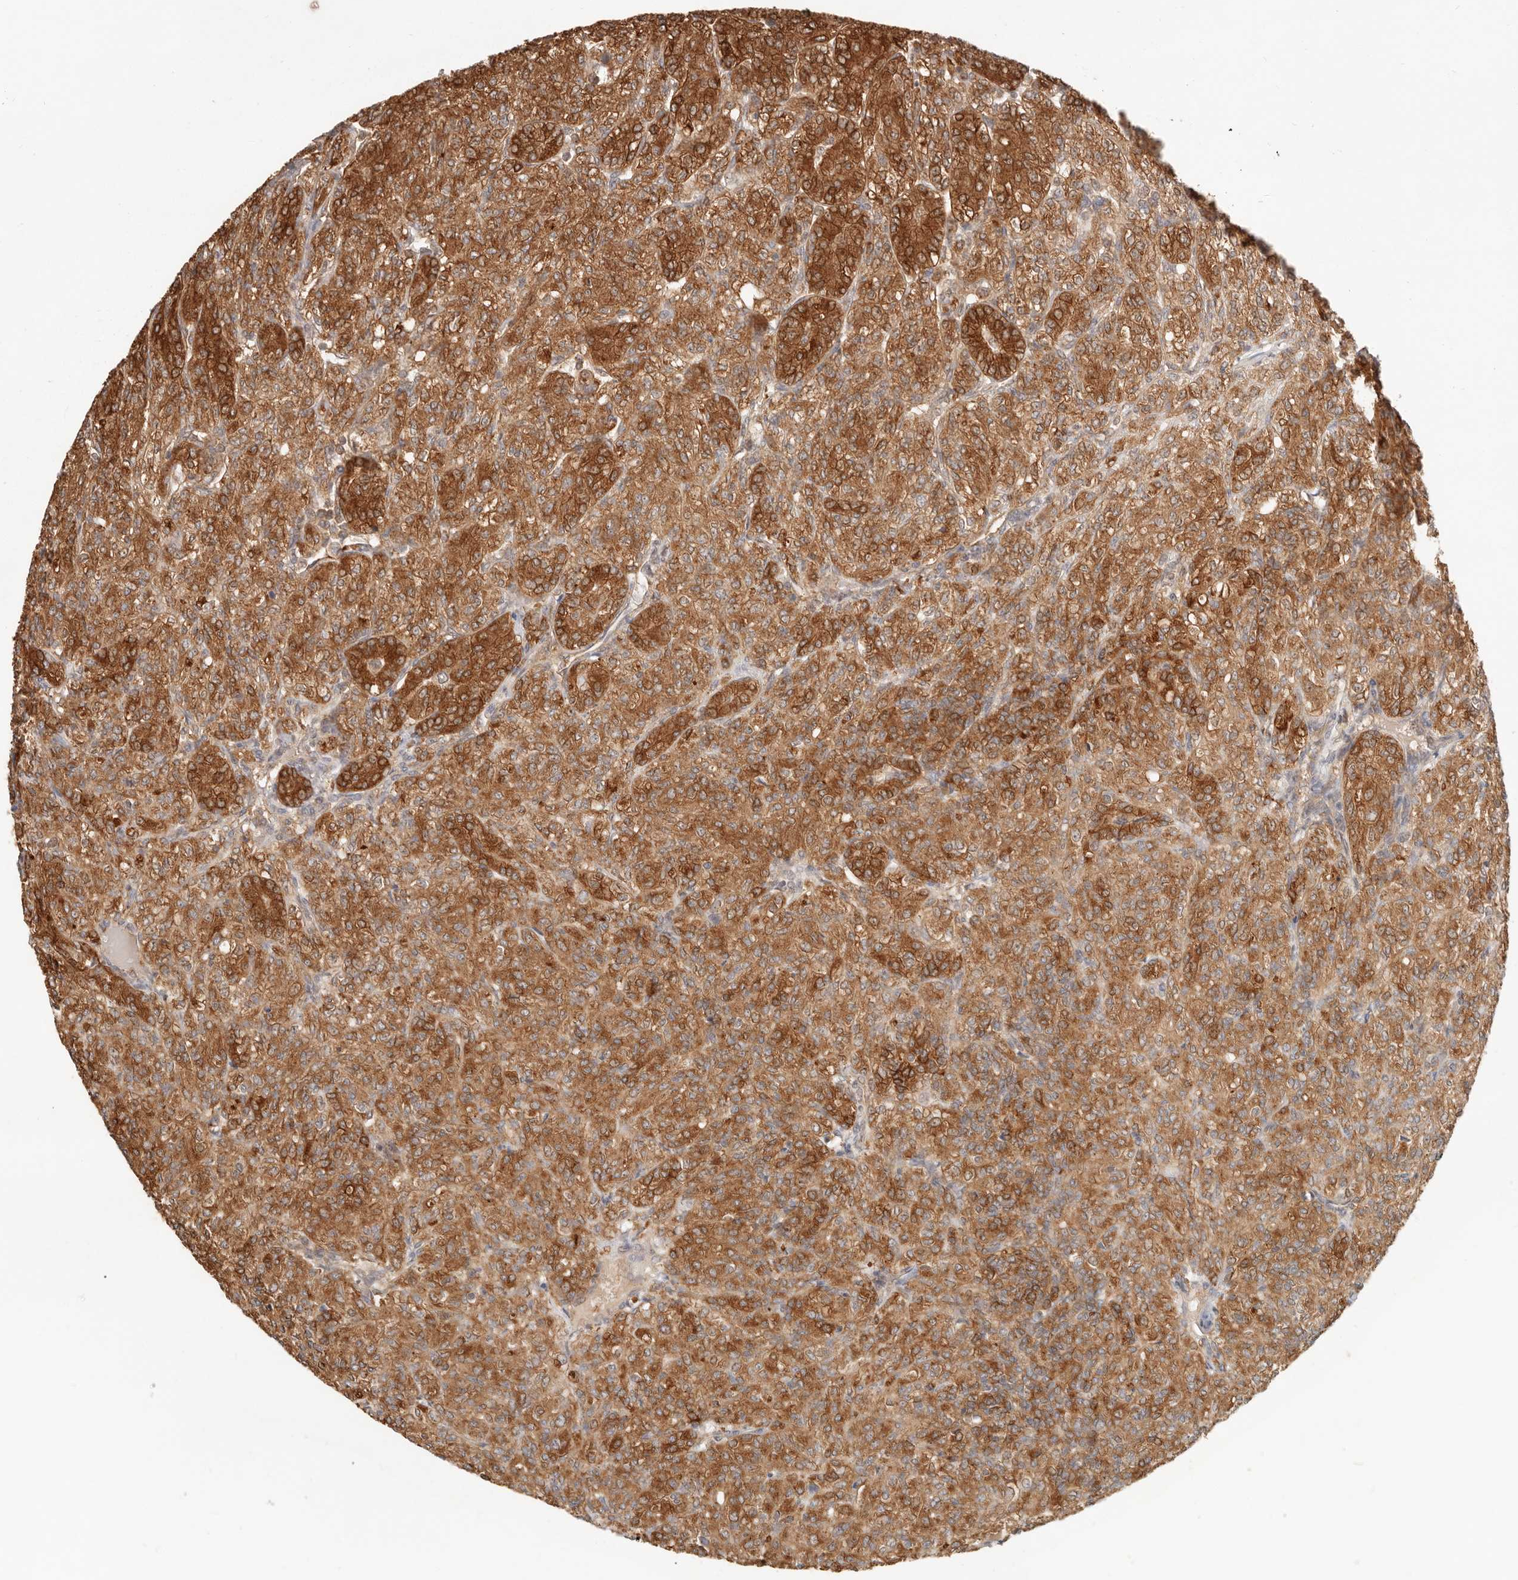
{"staining": {"intensity": "strong", "quantity": ">75%", "location": "cytoplasmic/membranous"}, "tissue": "renal cancer", "cell_type": "Tumor cells", "image_type": "cancer", "snomed": [{"axis": "morphology", "description": "Adenocarcinoma, NOS"}, {"axis": "topography", "description": "Kidney"}], "caption": "IHC of human renal cancer demonstrates high levels of strong cytoplasmic/membranous positivity in about >75% of tumor cells. The staining is performed using DAB brown chromogen to label protein expression. The nuclei are counter-stained blue using hematoxylin.", "gene": "HEXD", "patient": {"sex": "male", "age": 77}}